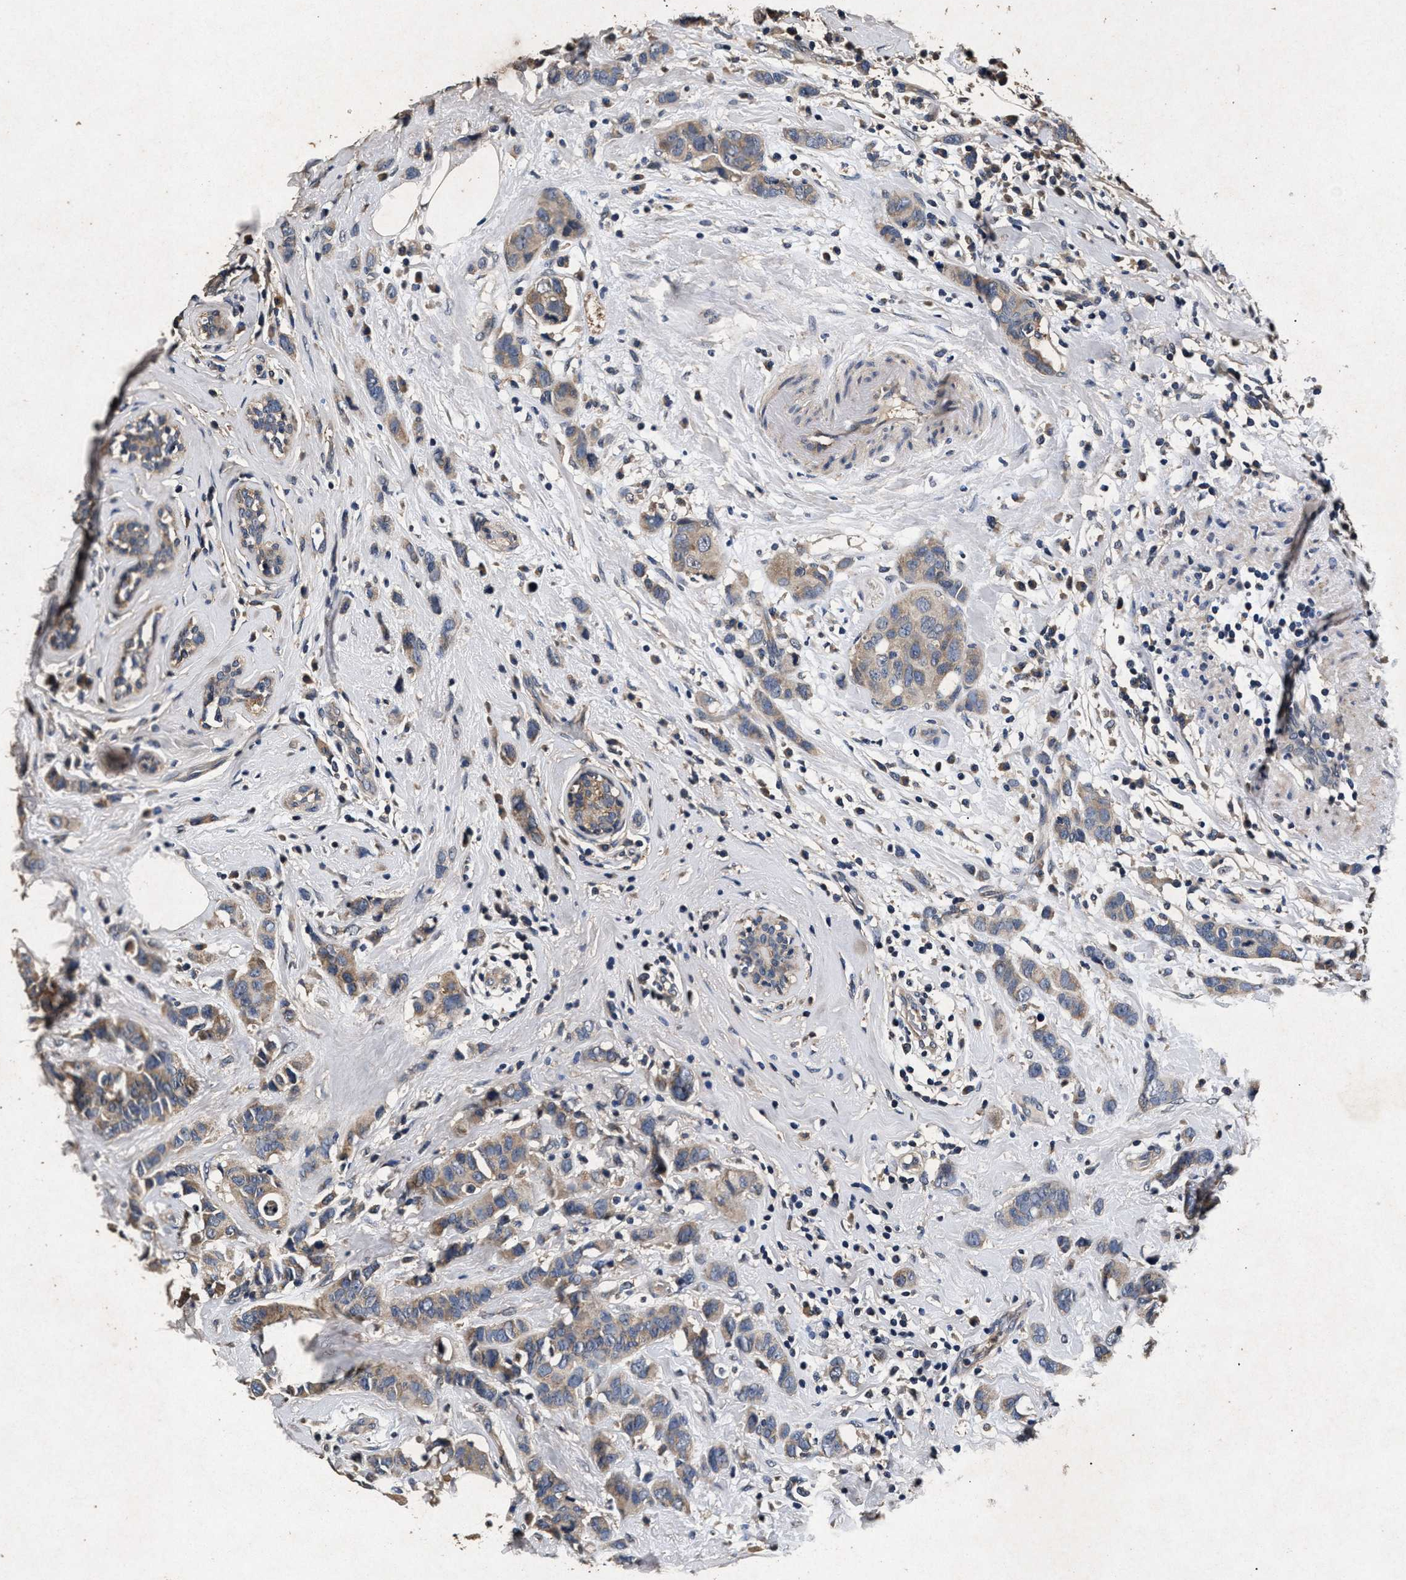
{"staining": {"intensity": "weak", "quantity": ">75%", "location": "cytoplasmic/membranous"}, "tissue": "breast cancer", "cell_type": "Tumor cells", "image_type": "cancer", "snomed": [{"axis": "morphology", "description": "Normal tissue, NOS"}, {"axis": "morphology", "description": "Duct carcinoma"}, {"axis": "topography", "description": "Breast"}], "caption": "Immunohistochemistry (IHC) of human breast cancer (intraductal carcinoma) demonstrates low levels of weak cytoplasmic/membranous positivity in approximately >75% of tumor cells.", "gene": "PPP1CC", "patient": {"sex": "female", "age": 50}}